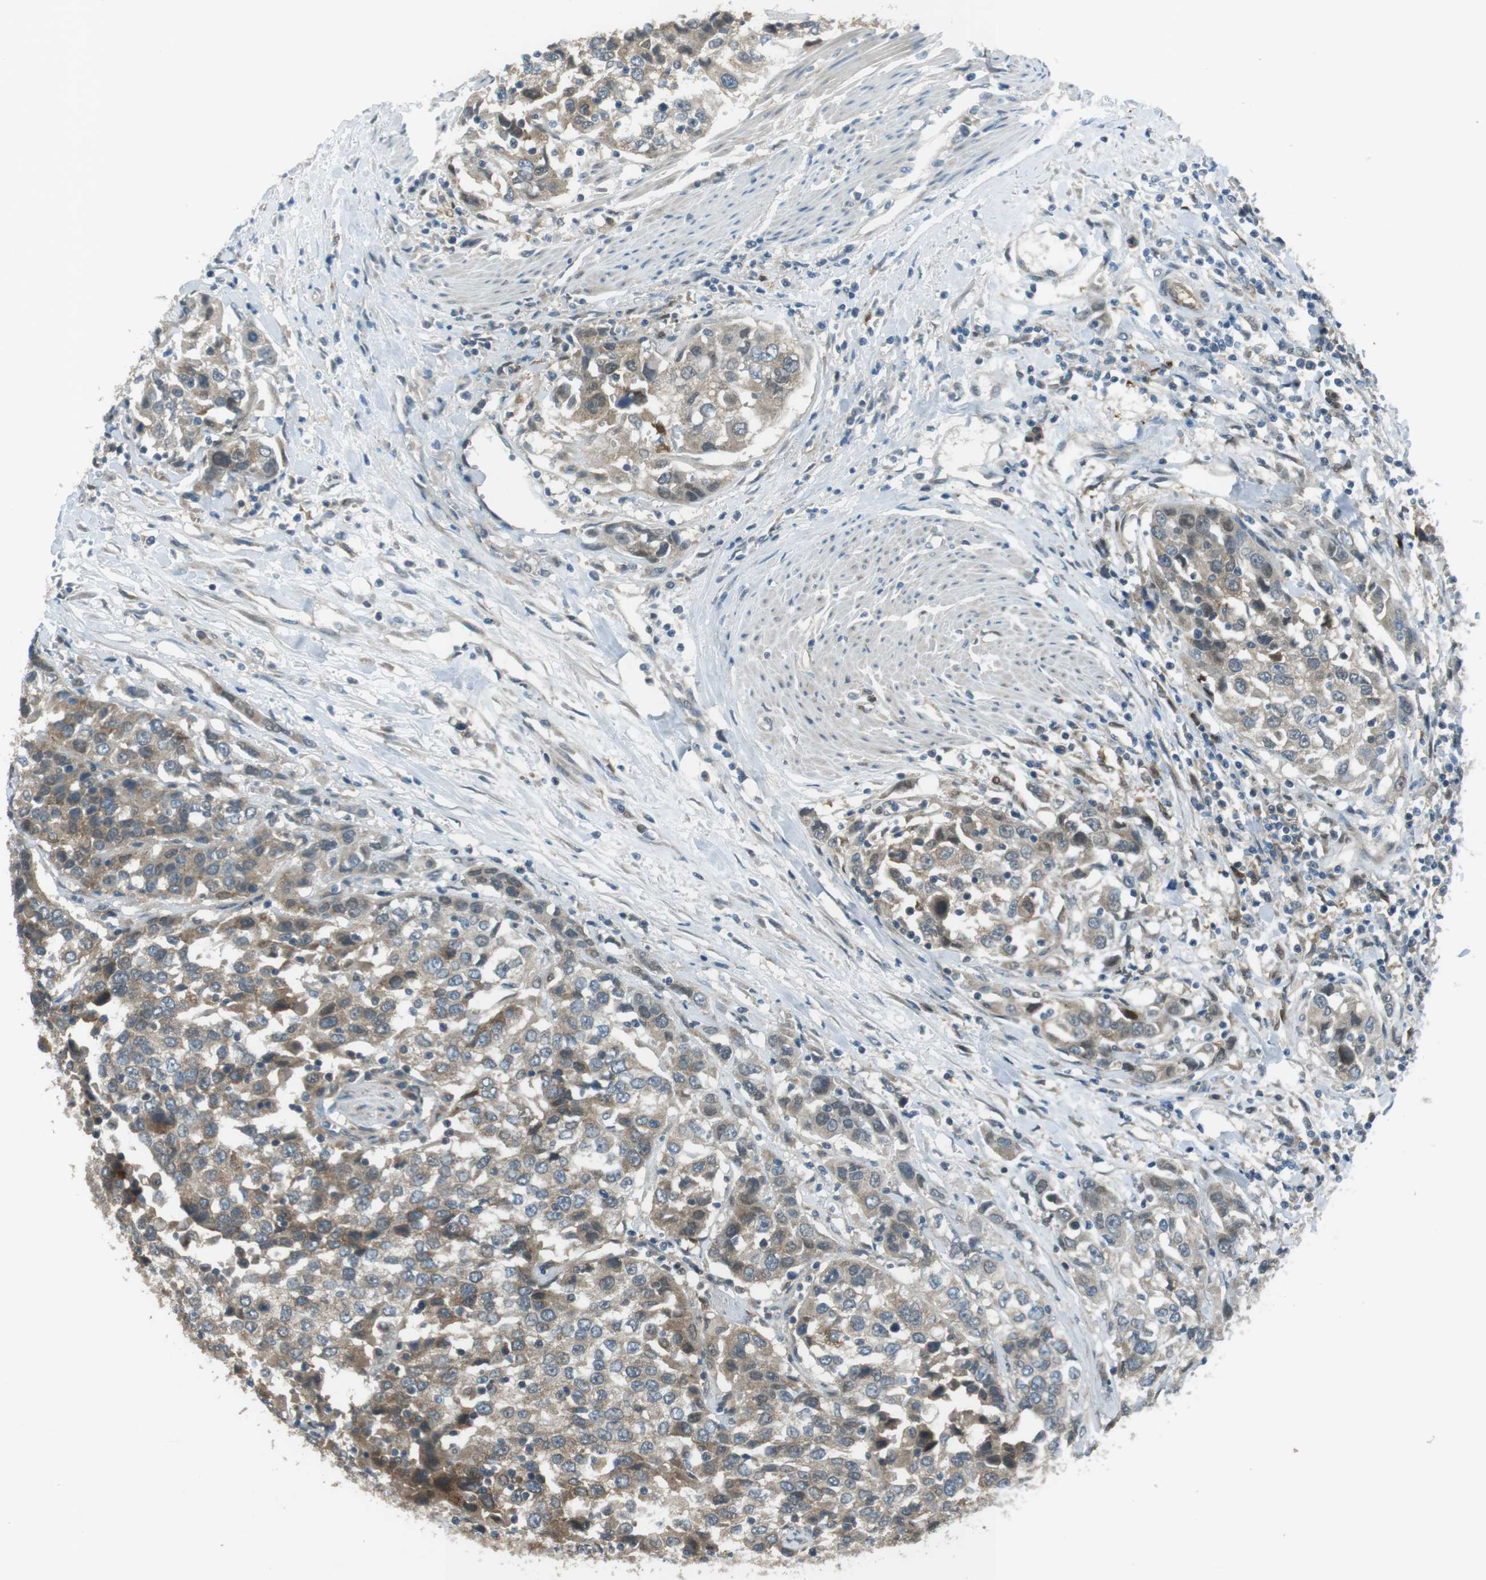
{"staining": {"intensity": "weak", "quantity": "25%-75%", "location": "cytoplasmic/membranous"}, "tissue": "urothelial cancer", "cell_type": "Tumor cells", "image_type": "cancer", "snomed": [{"axis": "morphology", "description": "Urothelial carcinoma, High grade"}, {"axis": "topography", "description": "Urinary bladder"}], "caption": "High-grade urothelial carcinoma tissue shows weak cytoplasmic/membranous positivity in approximately 25%-75% of tumor cells, visualized by immunohistochemistry.", "gene": "MFAP3", "patient": {"sex": "female", "age": 80}}